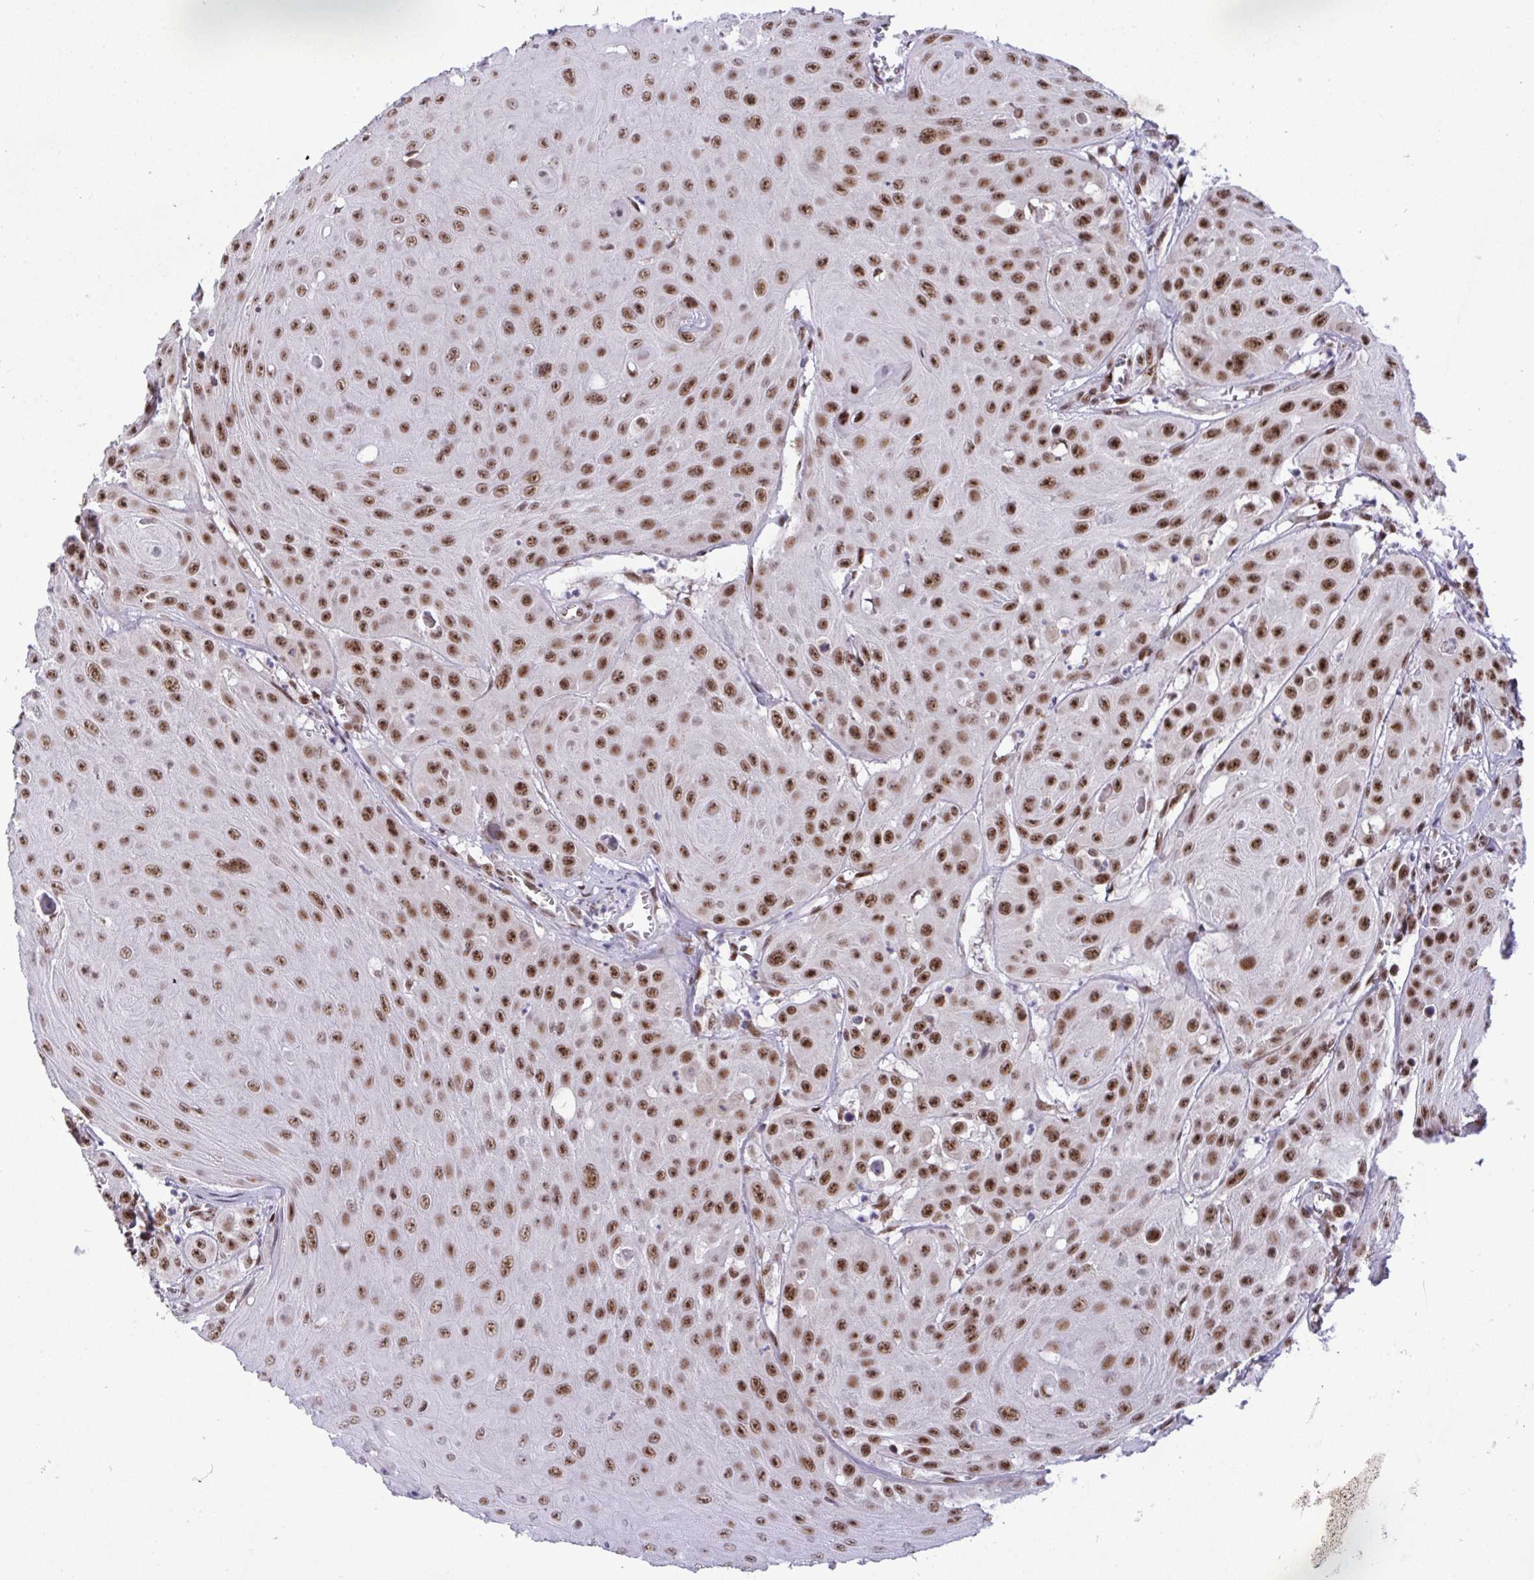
{"staining": {"intensity": "moderate", "quantity": ">75%", "location": "nuclear"}, "tissue": "head and neck cancer", "cell_type": "Tumor cells", "image_type": "cancer", "snomed": [{"axis": "morphology", "description": "Squamous cell carcinoma, NOS"}, {"axis": "topography", "description": "Oral tissue"}, {"axis": "topography", "description": "Head-Neck"}], "caption": "High-power microscopy captured an immunohistochemistry image of head and neck cancer, revealing moderate nuclear staining in about >75% of tumor cells.", "gene": "WBP11", "patient": {"sex": "male", "age": 81}}